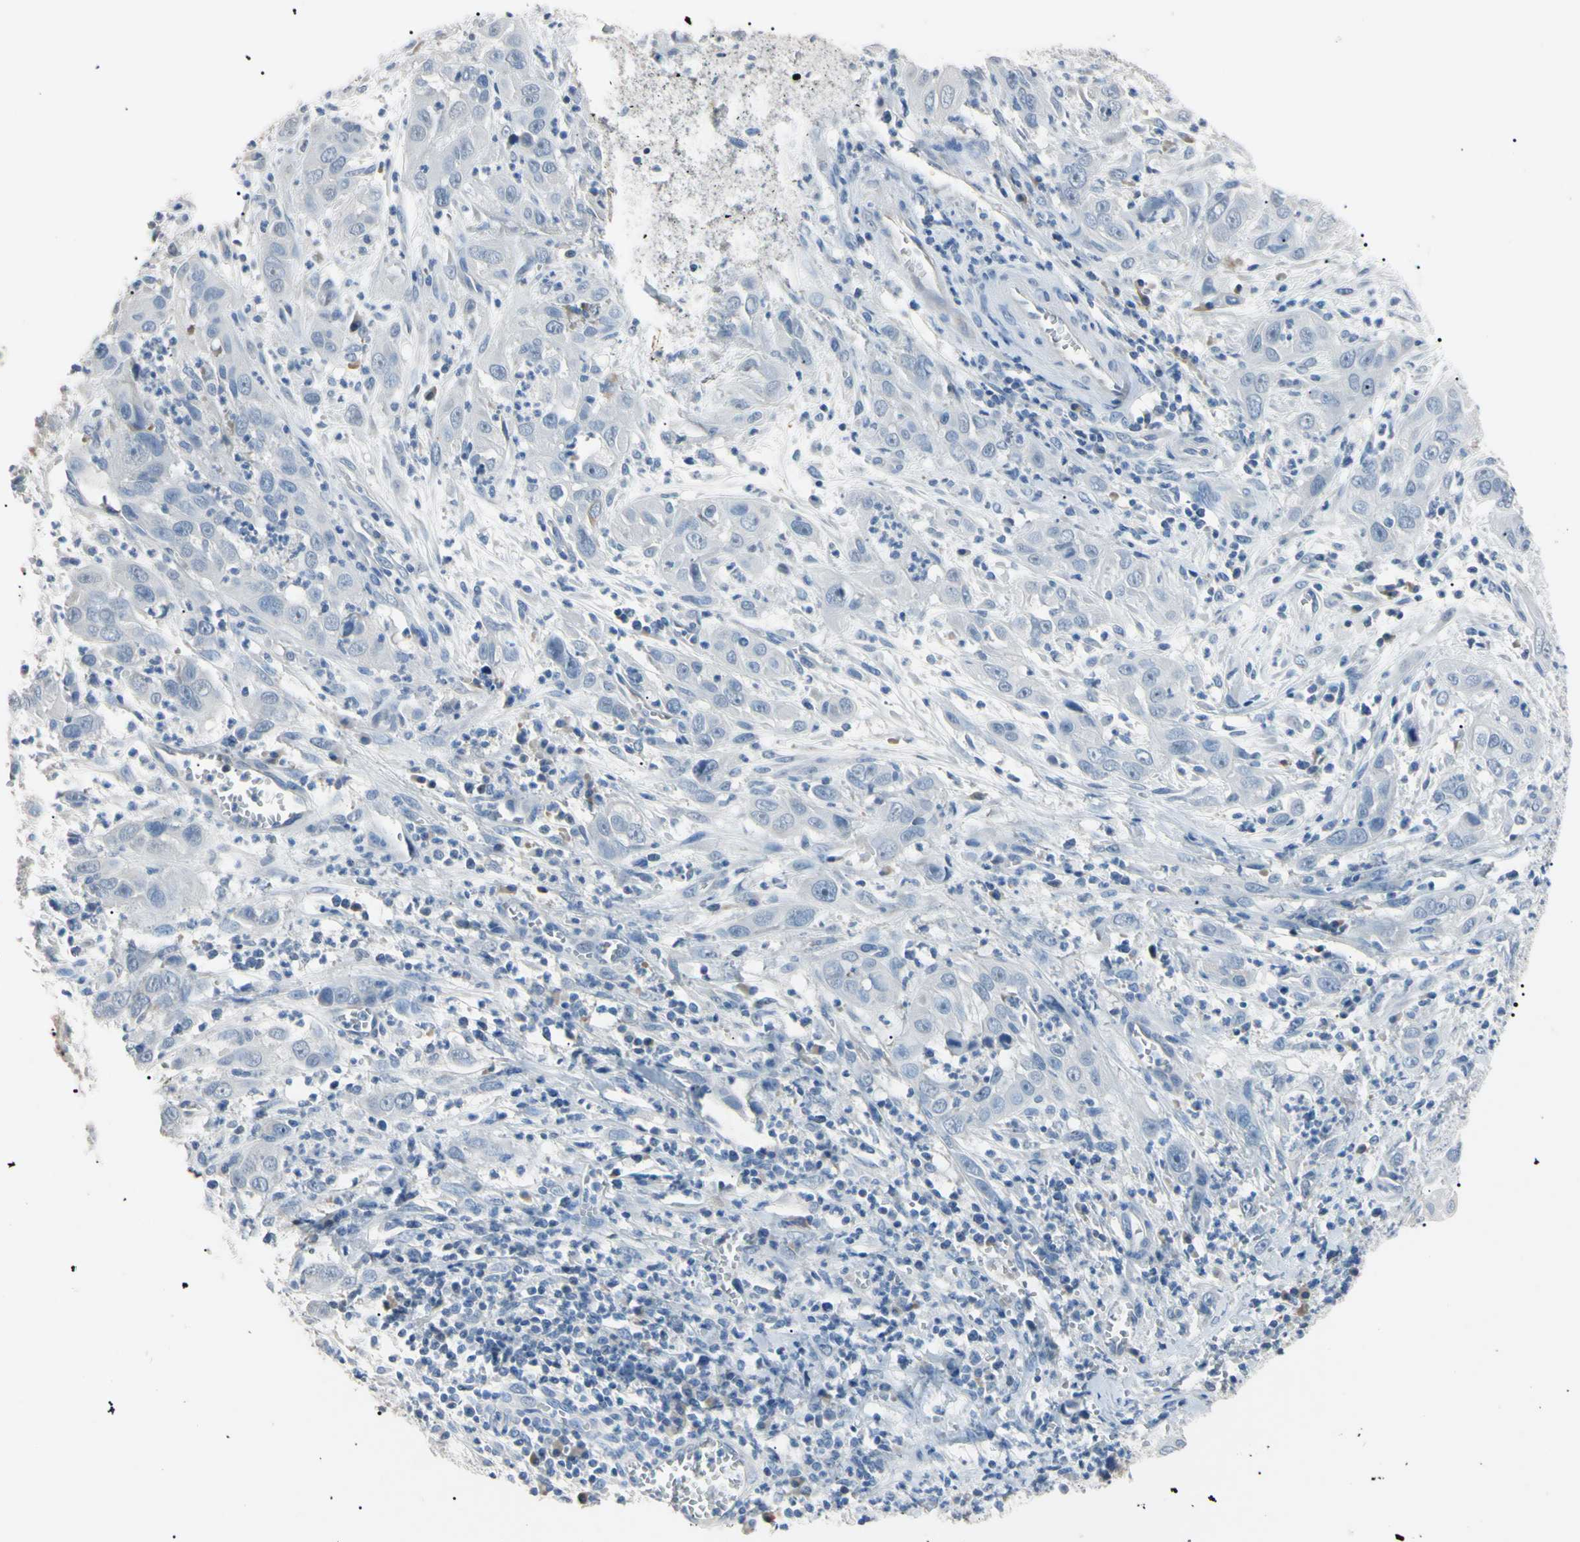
{"staining": {"intensity": "negative", "quantity": "none", "location": "none"}, "tissue": "cervical cancer", "cell_type": "Tumor cells", "image_type": "cancer", "snomed": [{"axis": "morphology", "description": "Squamous cell carcinoma, NOS"}, {"axis": "topography", "description": "Cervix"}], "caption": "The histopathology image shows no staining of tumor cells in cervical cancer.", "gene": "CGB3", "patient": {"sex": "female", "age": 32}}